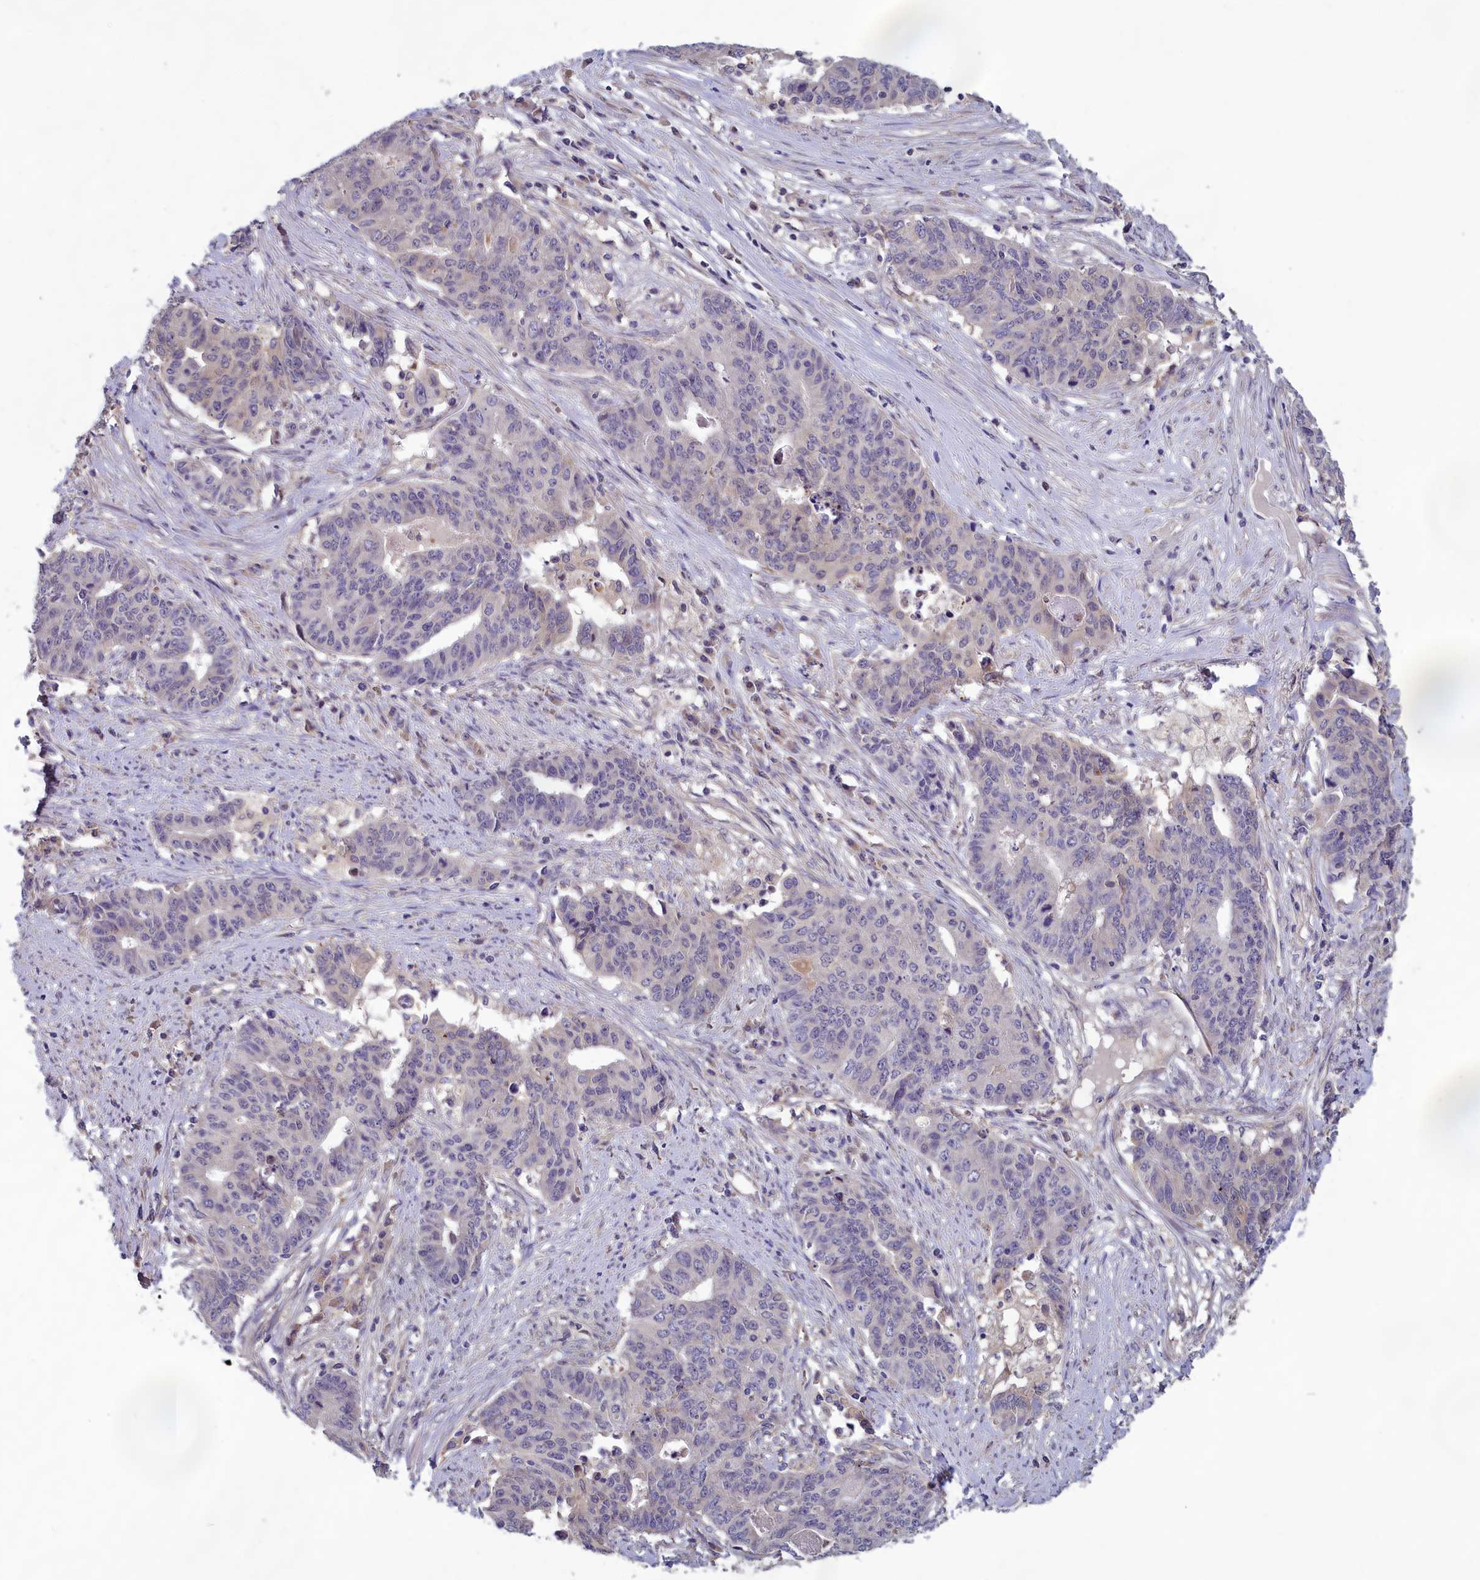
{"staining": {"intensity": "negative", "quantity": "none", "location": "none"}, "tissue": "endometrial cancer", "cell_type": "Tumor cells", "image_type": "cancer", "snomed": [{"axis": "morphology", "description": "Adenocarcinoma, NOS"}, {"axis": "topography", "description": "Endometrium"}], "caption": "This is an immunohistochemistry (IHC) photomicrograph of human endometrial adenocarcinoma. There is no positivity in tumor cells.", "gene": "HECA", "patient": {"sex": "female", "age": 59}}